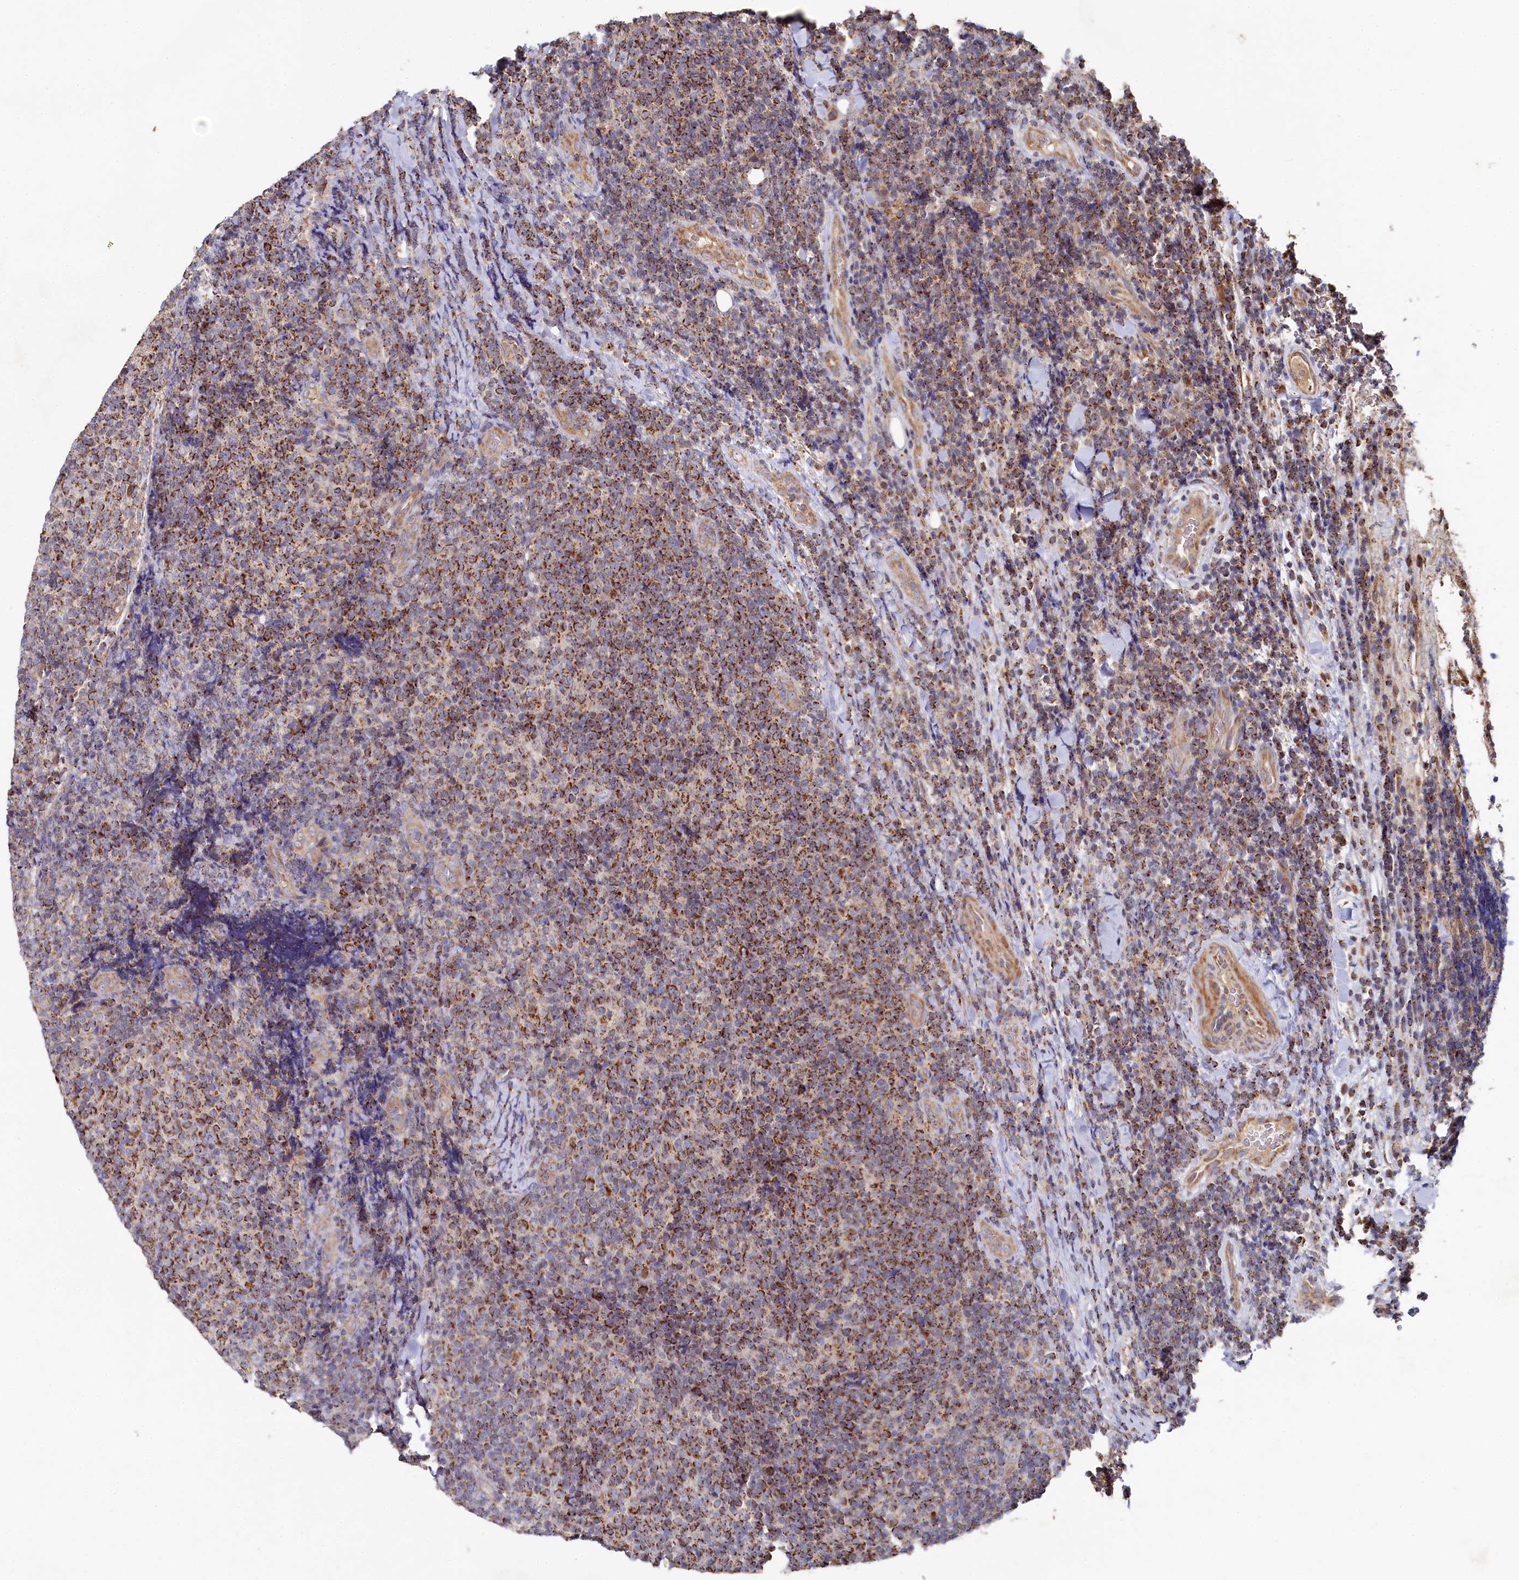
{"staining": {"intensity": "moderate", "quantity": ">75%", "location": "cytoplasmic/membranous"}, "tissue": "lymphoma", "cell_type": "Tumor cells", "image_type": "cancer", "snomed": [{"axis": "morphology", "description": "Malignant lymphoma, non-Hodgkin's type, Low grade"}, {"axis": "topography", "description": "Lymph node"}], "caption": "Brown immunohistochemical staining in malignant lymphoma, non-Hodgkin's type (low-grade) demonstrates moderate cytoplasmic/membranous expression in about >75% of tumor cells. (Stains: DAB (3,3'-diaminobenzidine) in brown, nuclei in blue, Microscopy: brightfield microscopy at high magnification).", "gene": "HAUS2", "patient": {"sex": "male", "age": 66}}